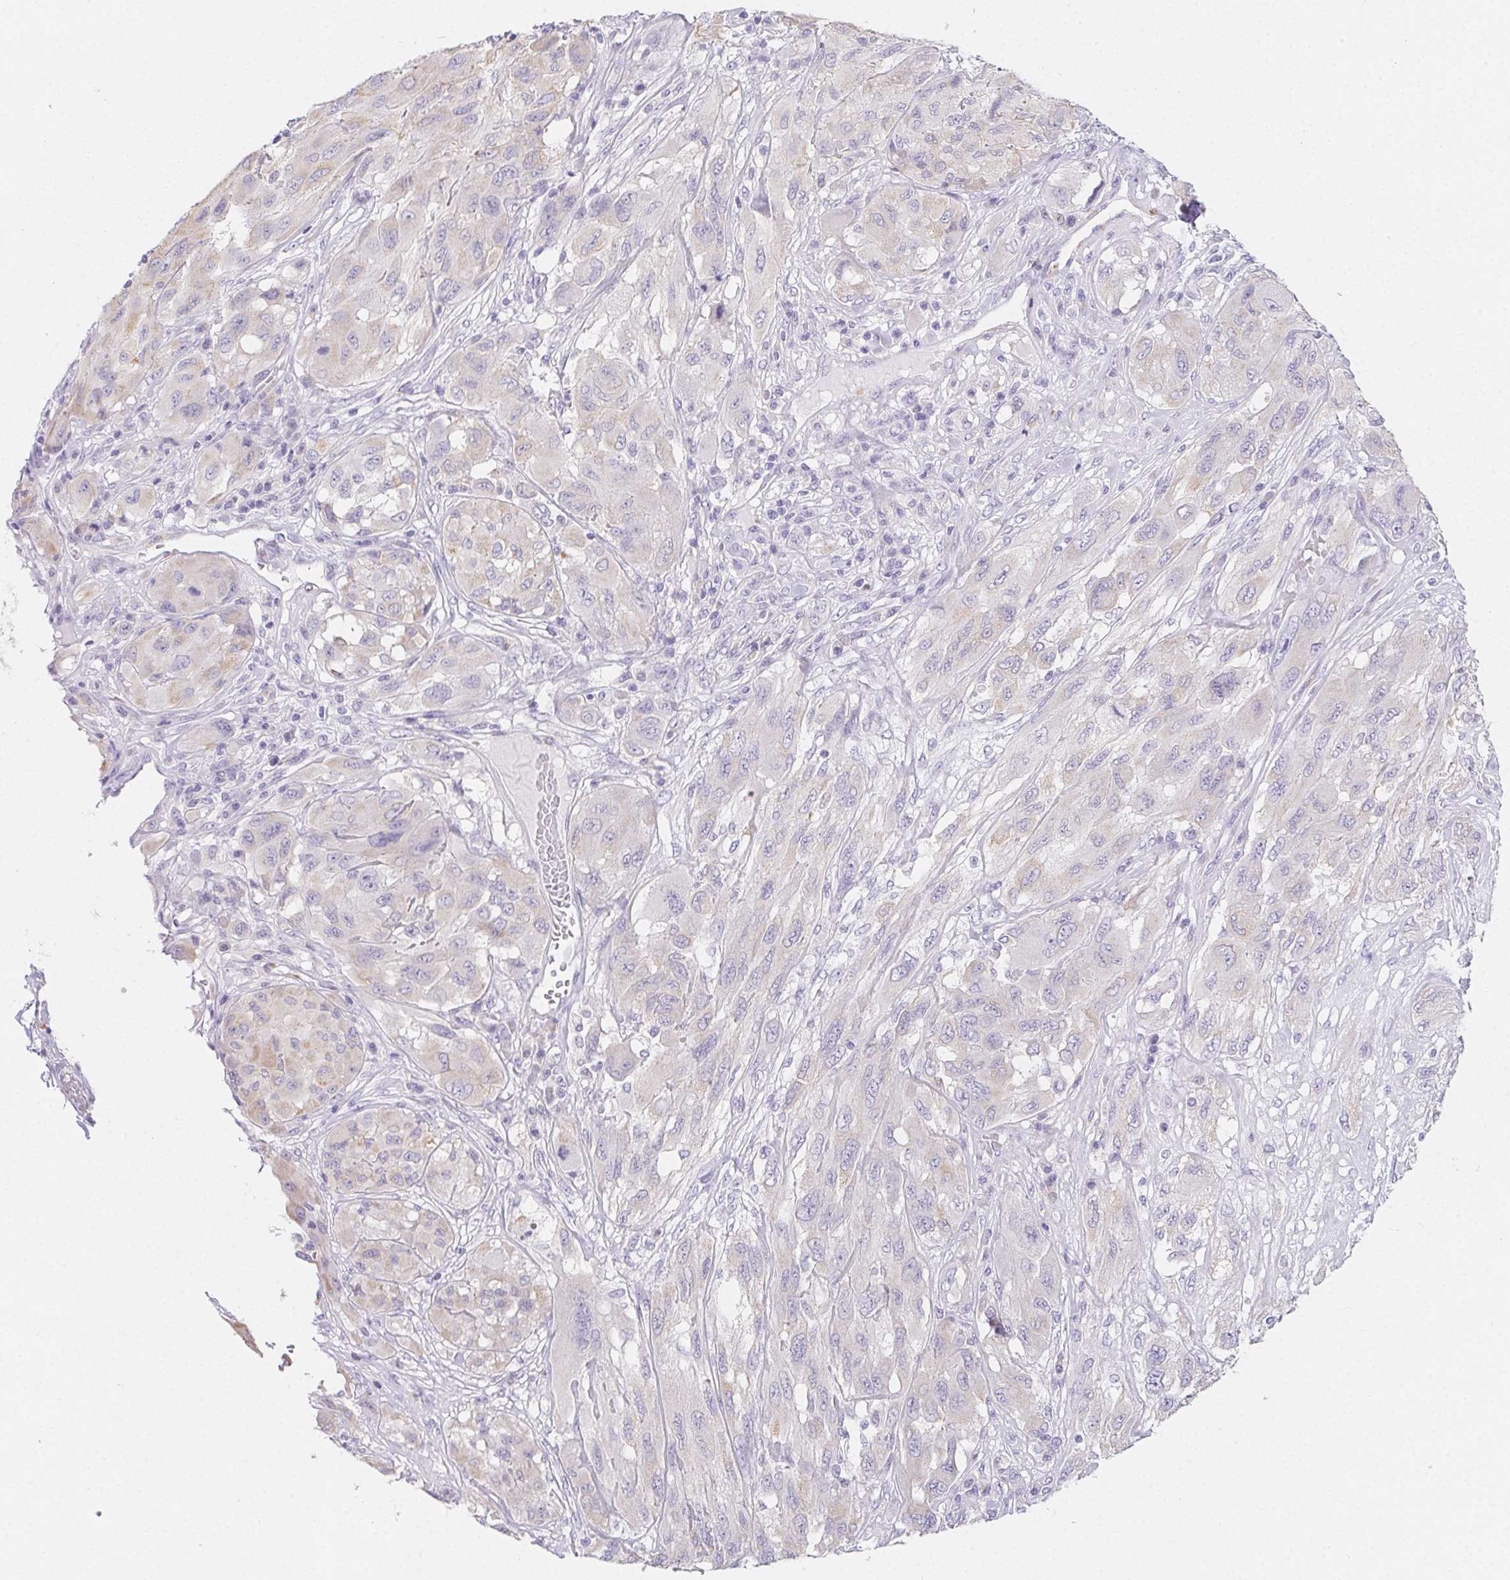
{"staining": {"intensity": "negative", "quantity": "none", "location": "none"}, "tissue": "melanoma", "cell_type": "Tumor cells", "image_type": "cancer", "snomed": [{"axis": "morphology", "description": "Malignant melanoma, NOS"}, {"axis": "topography", "description": "Skin"}], "caption": "Immunohistochemical staining of malignant melanoma displays no significant positivity in tumor cells.", "gene": "HRC", "patient": {"sex": "female", "age": 91}}